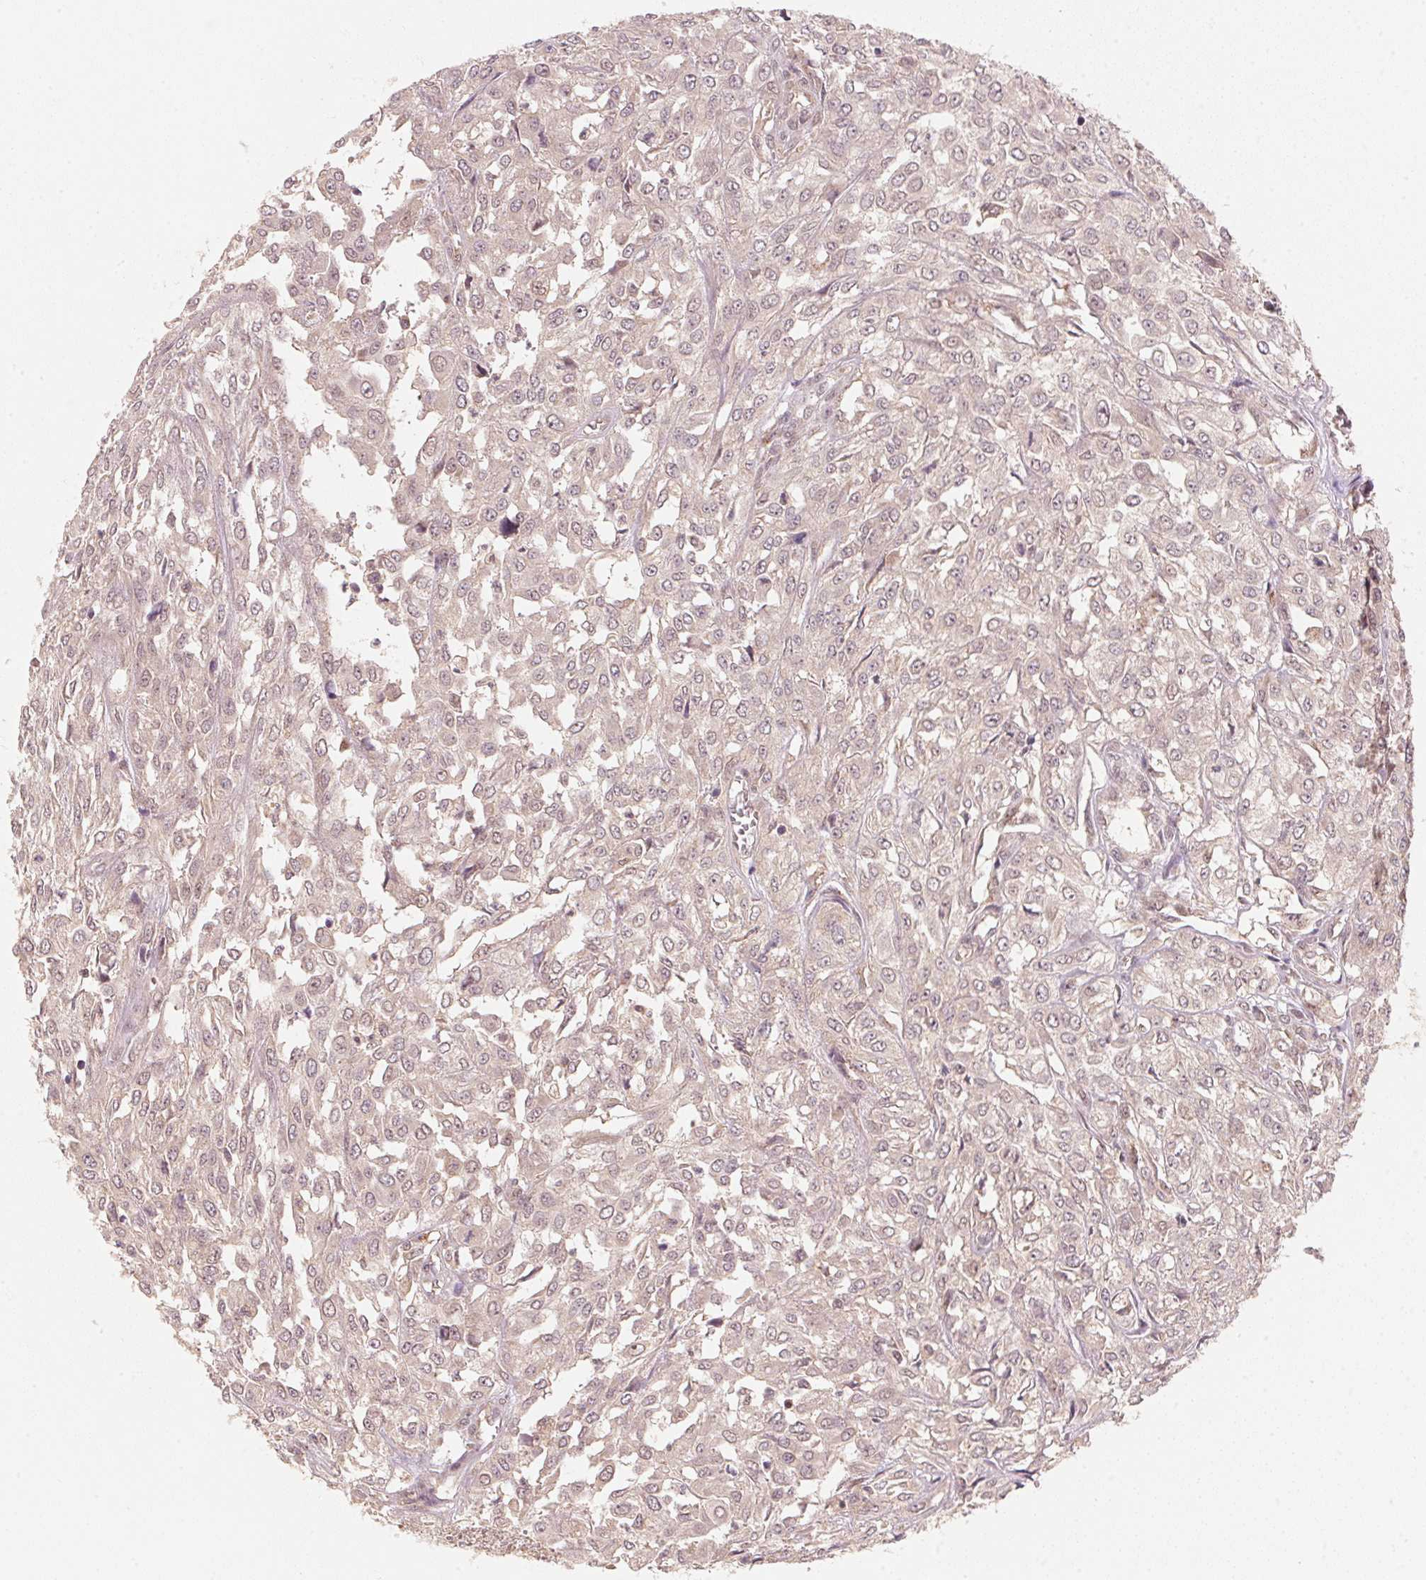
{"staining": {"intensity": "weak", "quantity": "25%-75%", "location": "cytoplasmic/membranous,nuclear"}, "tissue": "urothelial cancer", "cell_type": "Tumor cells", "image_type": "cancer", "snomed": [{"axis": "morphology", "description": "Urothelial carcinoma, High grade"}, {"axis": "topography", "description": "Urinary bladder"}], "caption": "Immunohistochemical staining of human high-grade urothelial carcinoma reveals low levels of weak cytoplasmic/membranous and nuclear protein expression in about 25%-75% of tumor cells.", "gene": "C2orf73", "patient": {"sex": "male", "age": 67}}